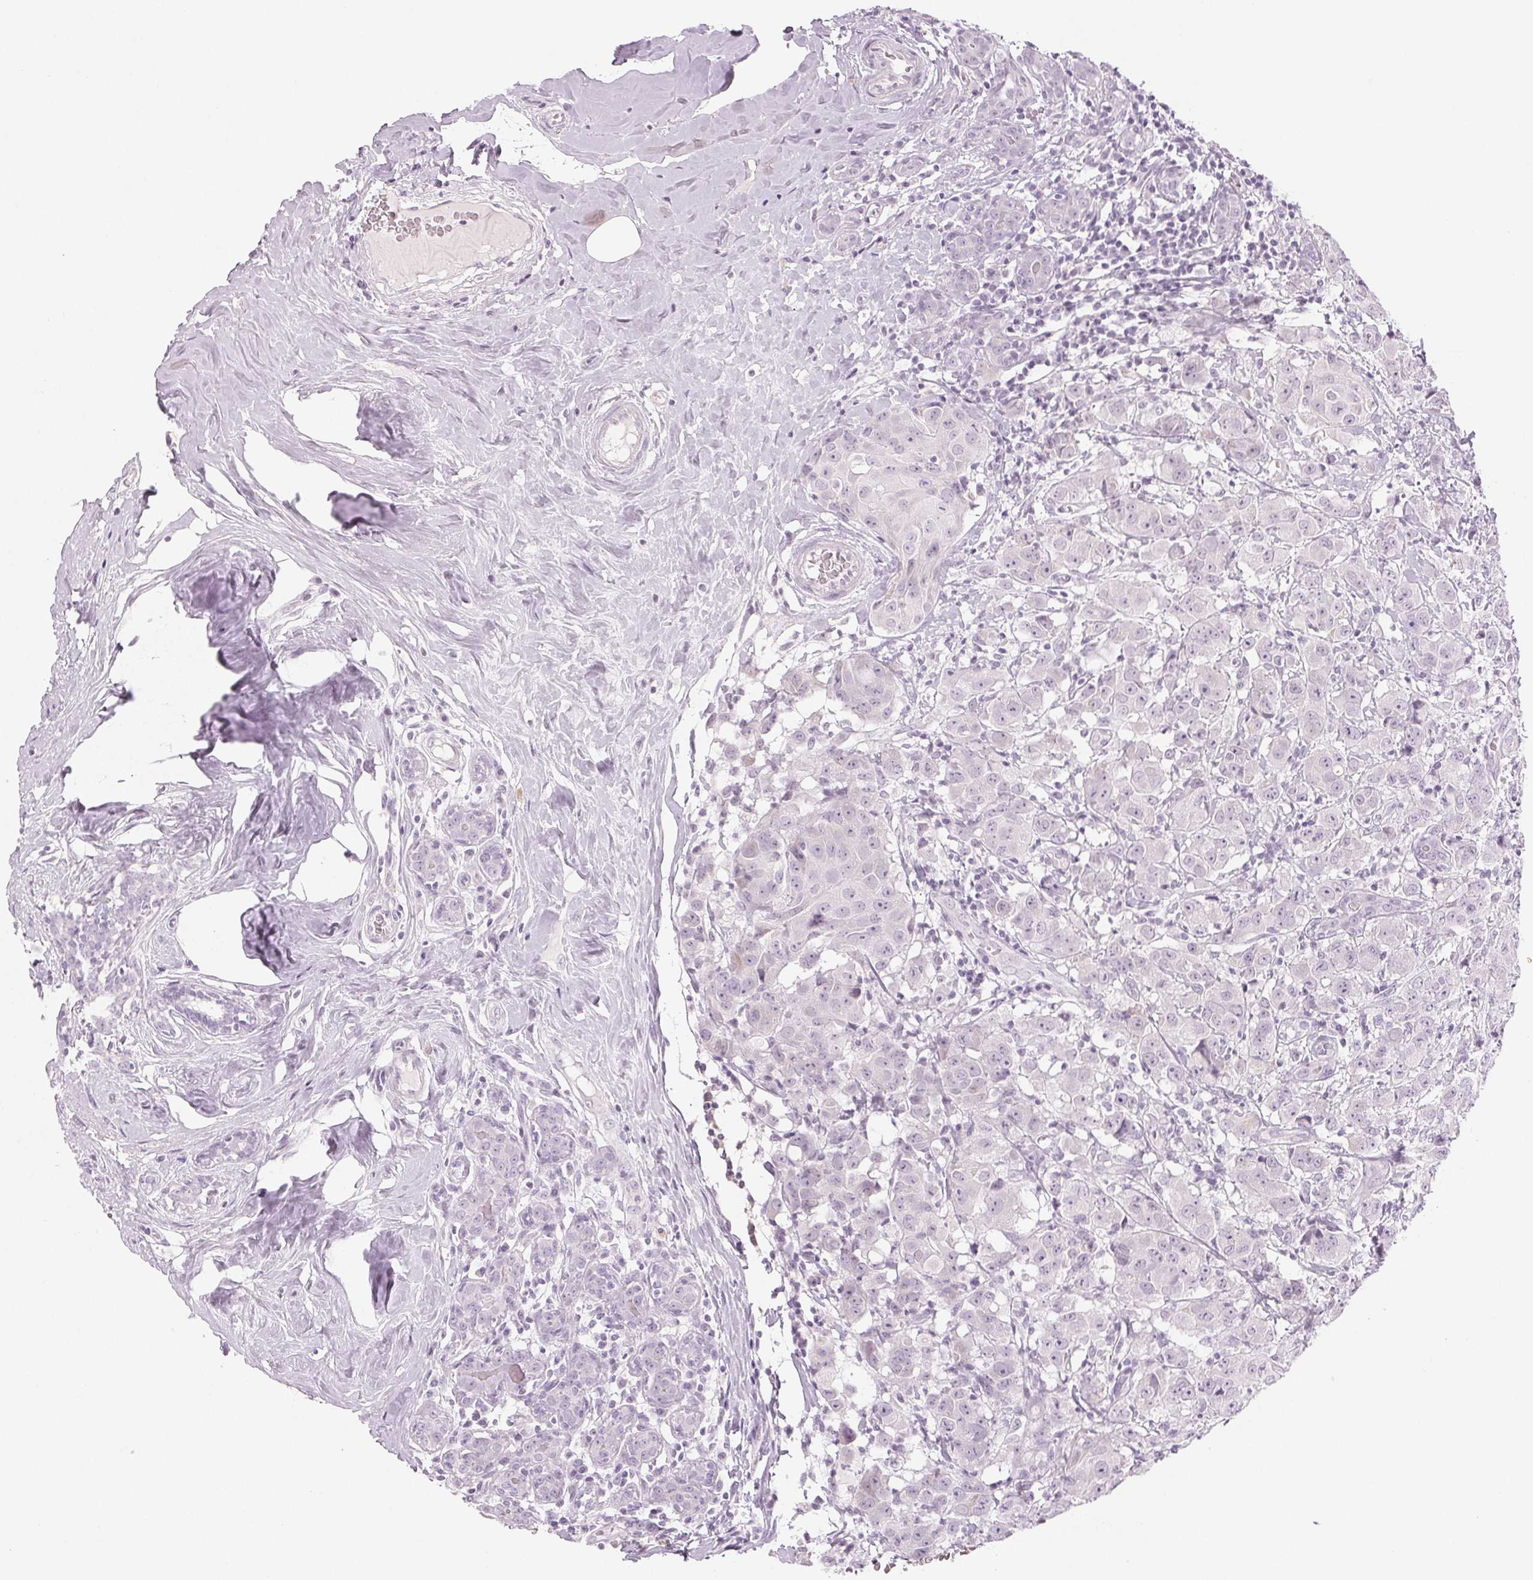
{"staining": {"intensity": "negative", "quantity": "none", "location": "none"}, "tissue": "breast cancer", "cell_type": "Tumor cells", "image_type": "cancer", "snomed": [{"axis": "morphology", "description": "Normal tissue, NOS"}, {"axis": "morphology", "description": "Duct carcinoma"}, {"axis": "topography", "description": "Breast"}], "caption": "Immunohistochemistry (IHC) micrograph of neoplastic tissue: human infiltrating ductal carcinoma (breast) stained with DAB displays no significant protein staining in tumor cells.", "gene": "EHHADH", "patient": {"sex": "female", "age": 43}}